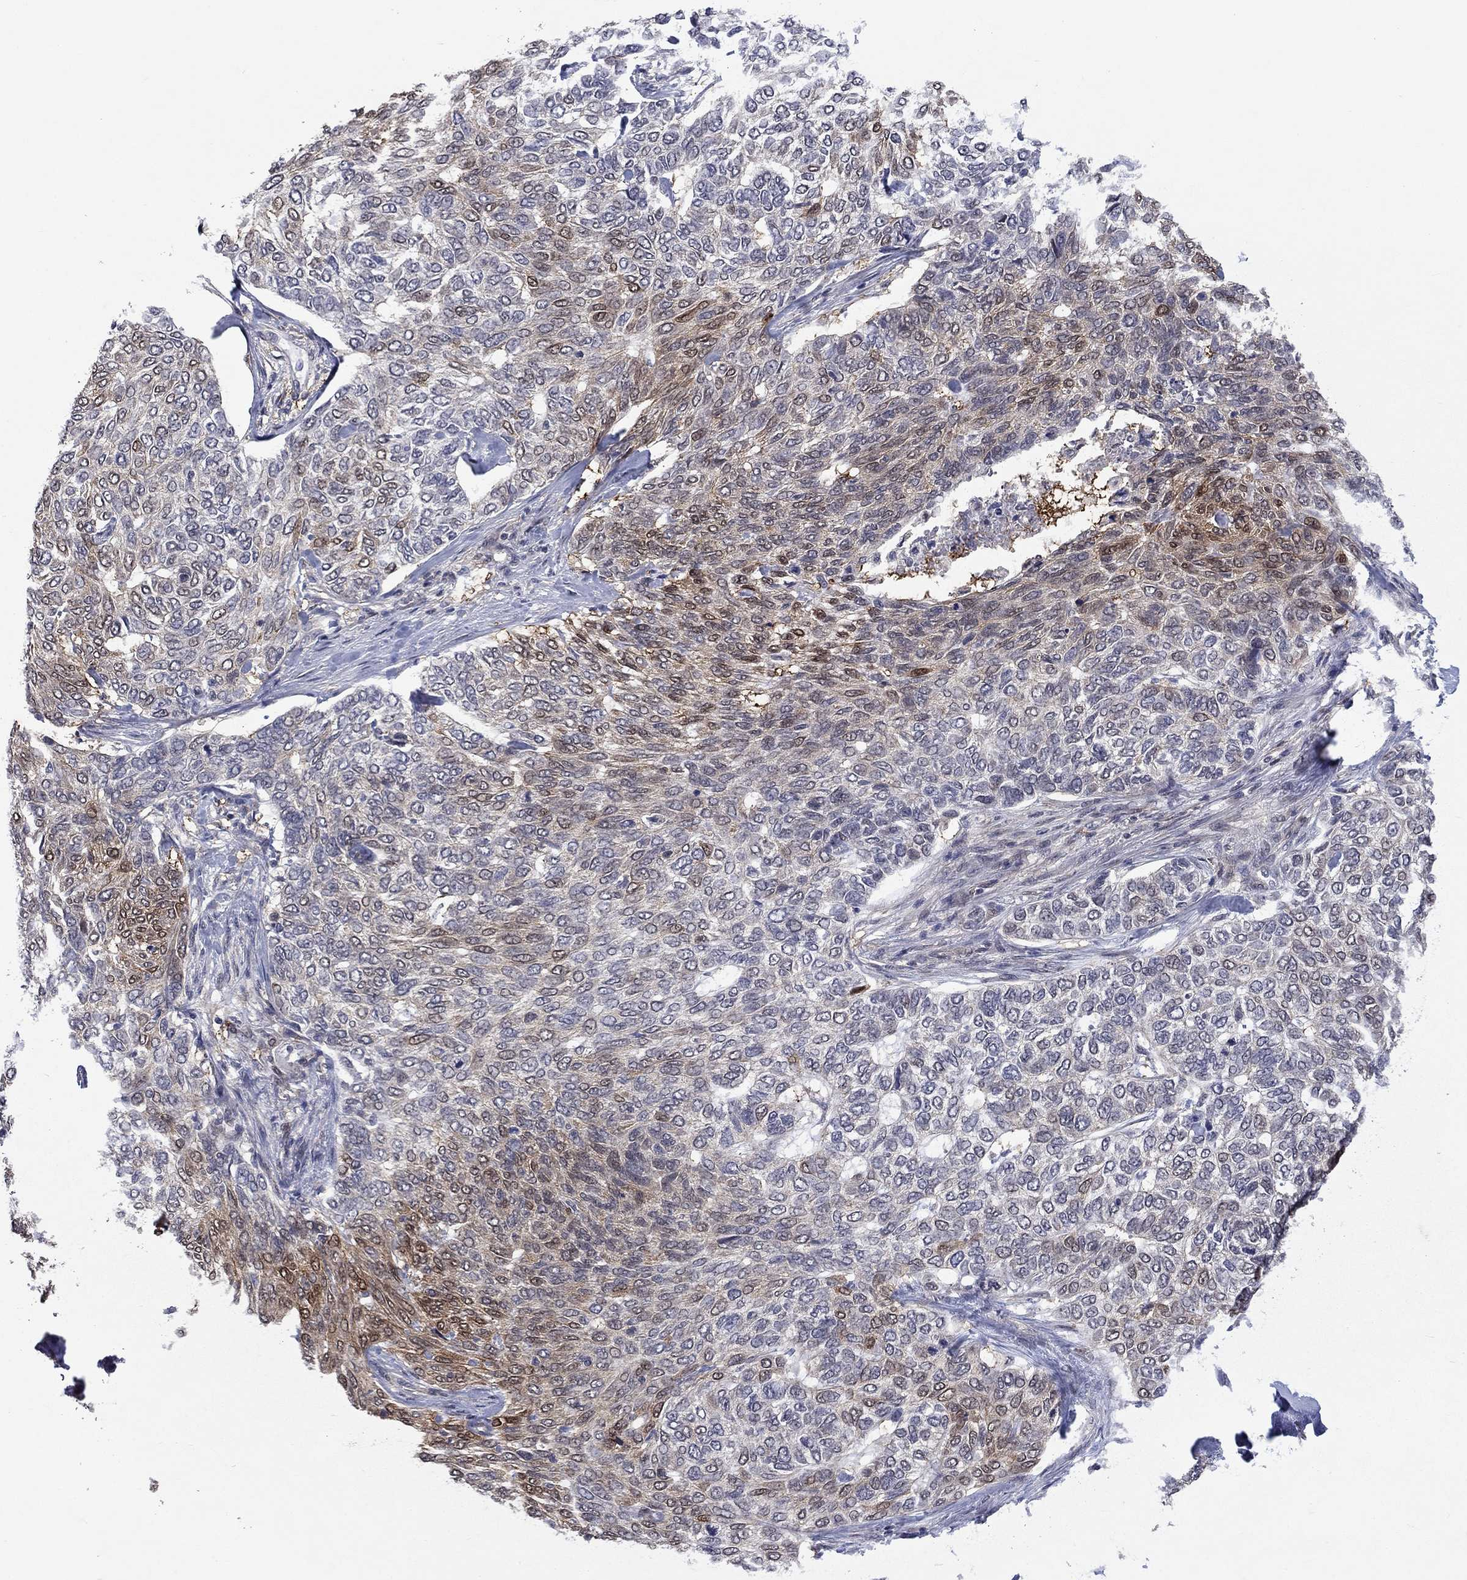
{"staining": {"intensity": "moderate", "quantity": "<25%", "location": "nuclear"}, "tissue": "skin cancer", "cell_type": "Tumor cells", "image_type": "cancer", "snomed": [{"axis": "morphology", "description": "Basal cell carcinoma"}, {"axis": "topography", "description": "Skin"}], "caption": "DAB immunohistochemical staining of human skin basal cell carcinoma exhibits moderate nuclear protein positivity in about <25% of tumor cells. The staining was performed using DAB (3,3'-diaminobenzidine), with brown indicating positive protein expression. Nuclei are stained blue with hematoxylin.", "gene": "CBR1", "patient": {"sex": "female", "age": 65}}